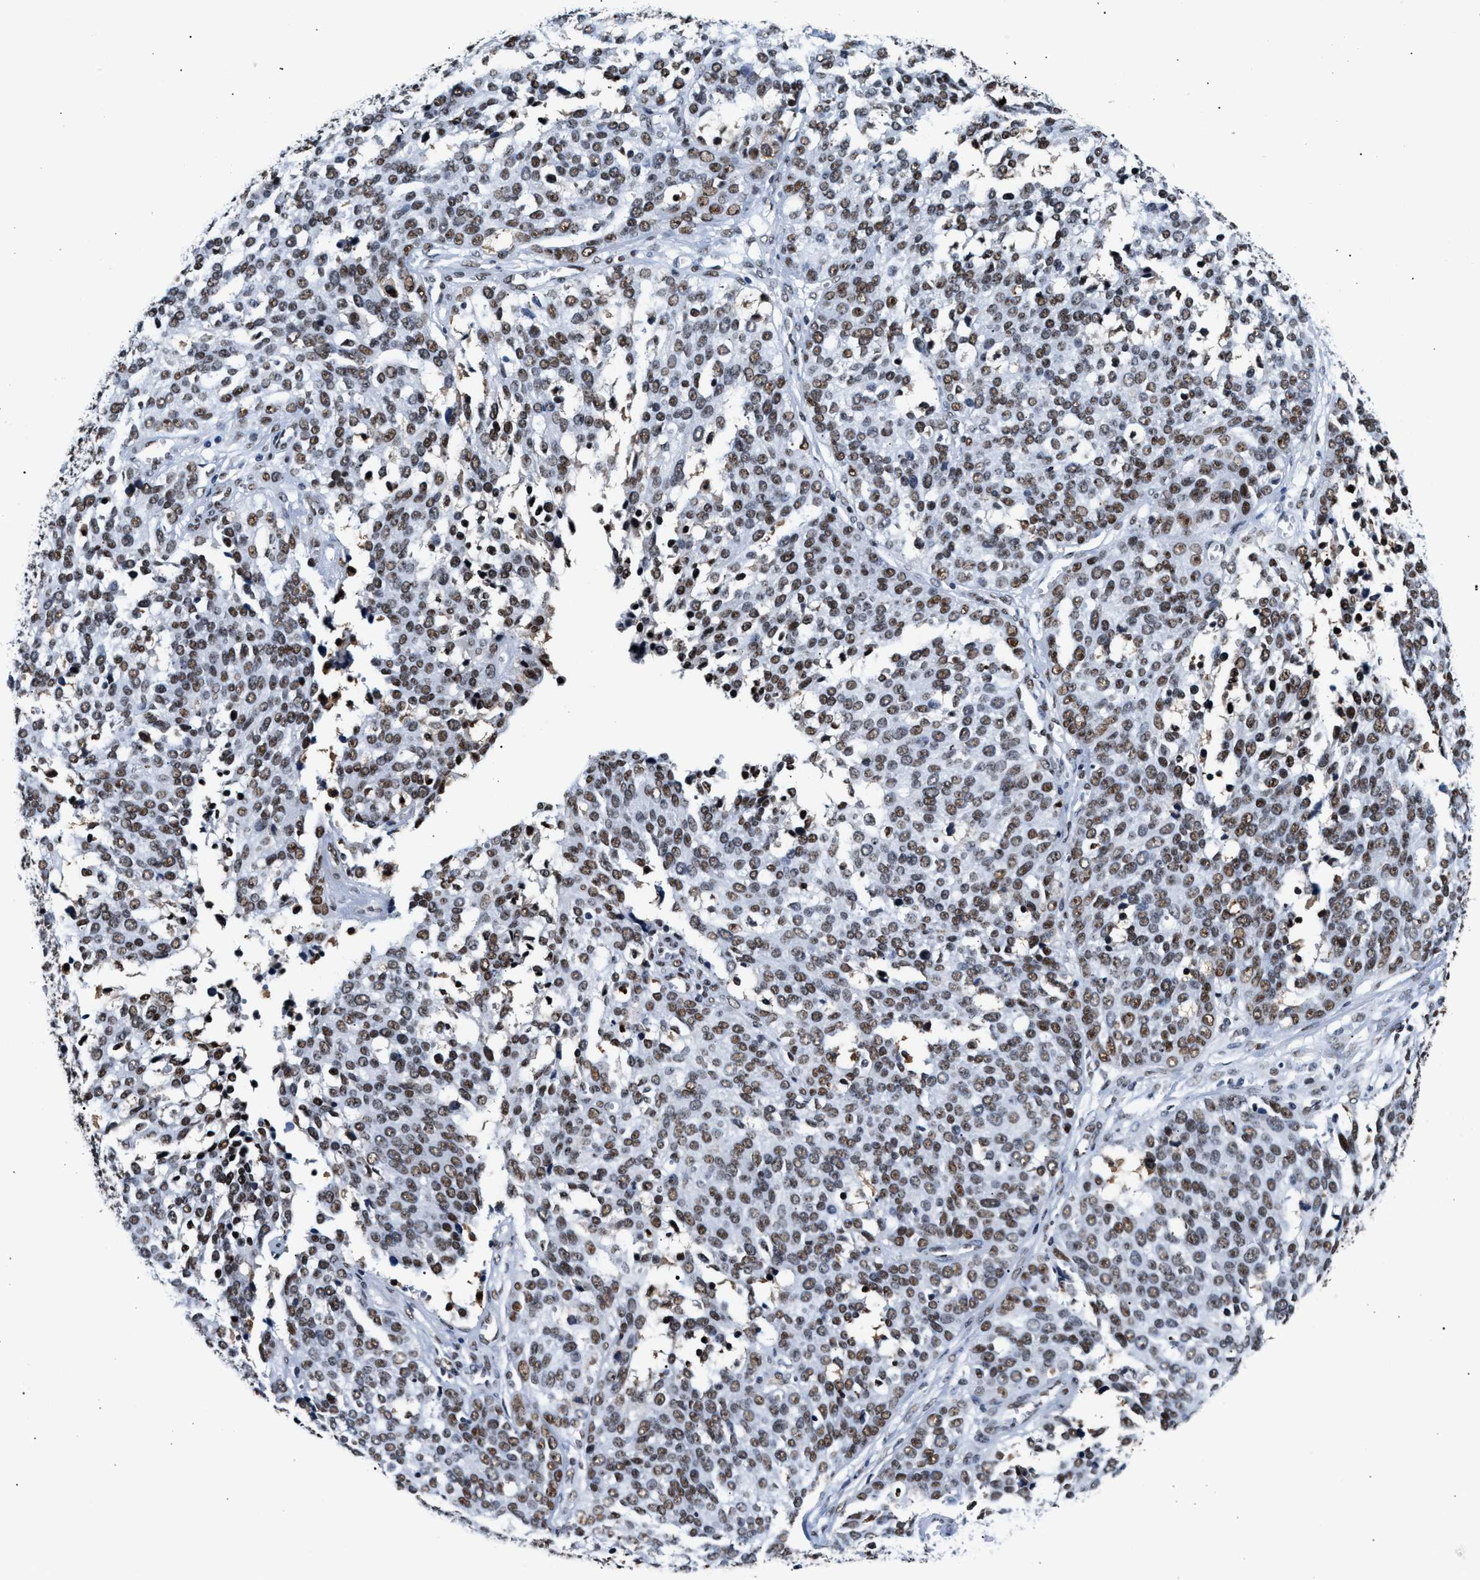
{"staining": {"intensity": "moderate", "quantity": ">75%", "location": "nuclear"}, "tissue": "ovarian cancer", "cell_type": "Tumor cells", "image_type": "cancer", "snomed": [{"axis": "morphology", "description": "Cystadenocarcinoma, serous, NOS"}, {"axis": "topography", "description": "Ovary"}], "caption": "Tumor cells reveal moderate nuclear staining in approximately >75% of cells in serous cystadenocarcinoma (ovarian).", "gene": "RAD50", "patient": {"sex": "female", "age": 44}}